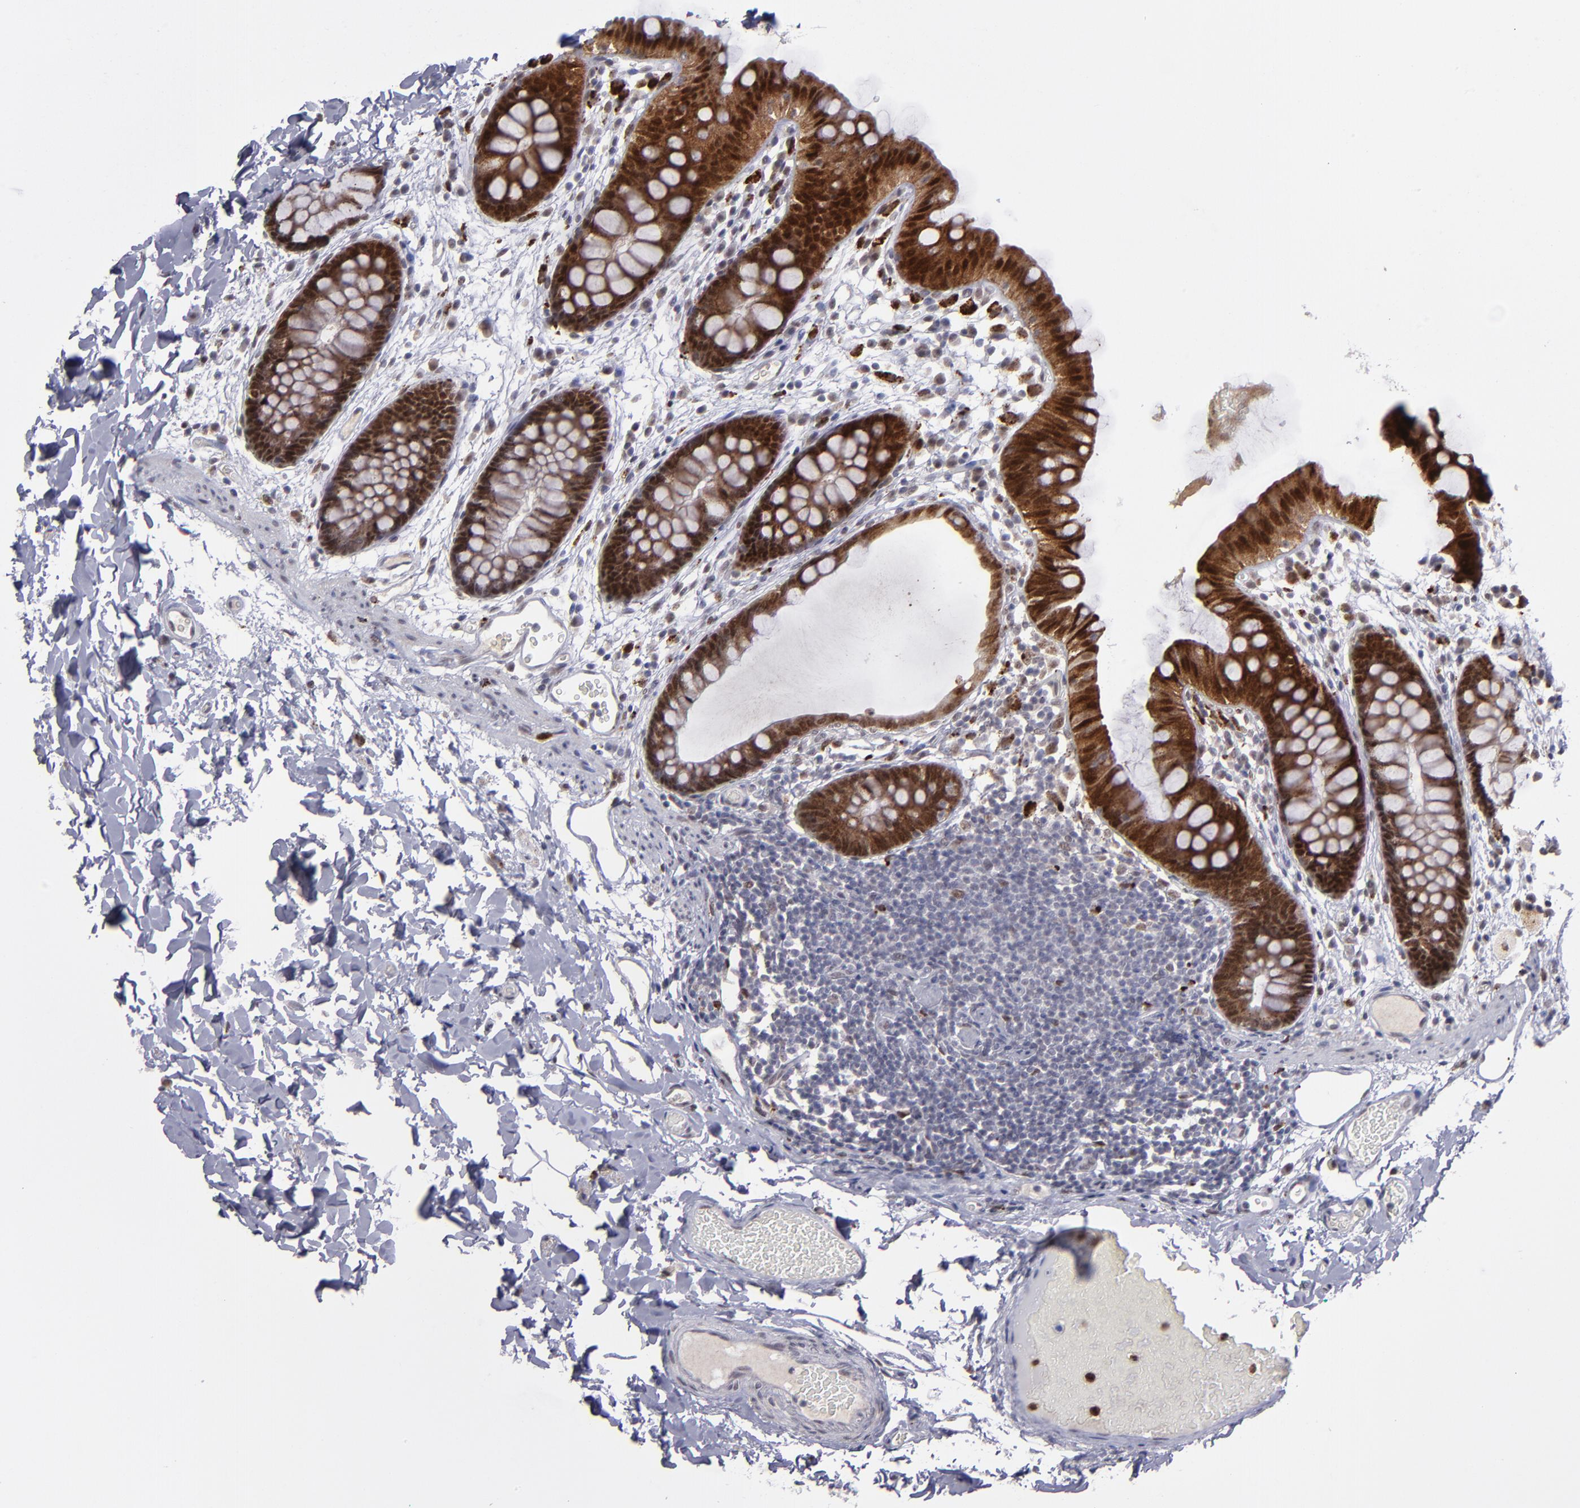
{"staining": {"intensity": "negative", "quantity": "none", "location": "none"}, "tissue": "colon", "cell_type": "Endothelial cells", "image_type": "normal", "snomed": [{"axis": "morphology", "description": "Normal tissue, NOS"}, {"axis": "topography", "description": "Smooth muscle"}, {"axis": "topography", "description": "Colon"}], "caption": "This is an immunohistochemistry (IHC) histopathology image of benign colon. There is no staining in endothelial cells.", "gene": "RREB1", "patient": {"sex": "male", "age": 67}}